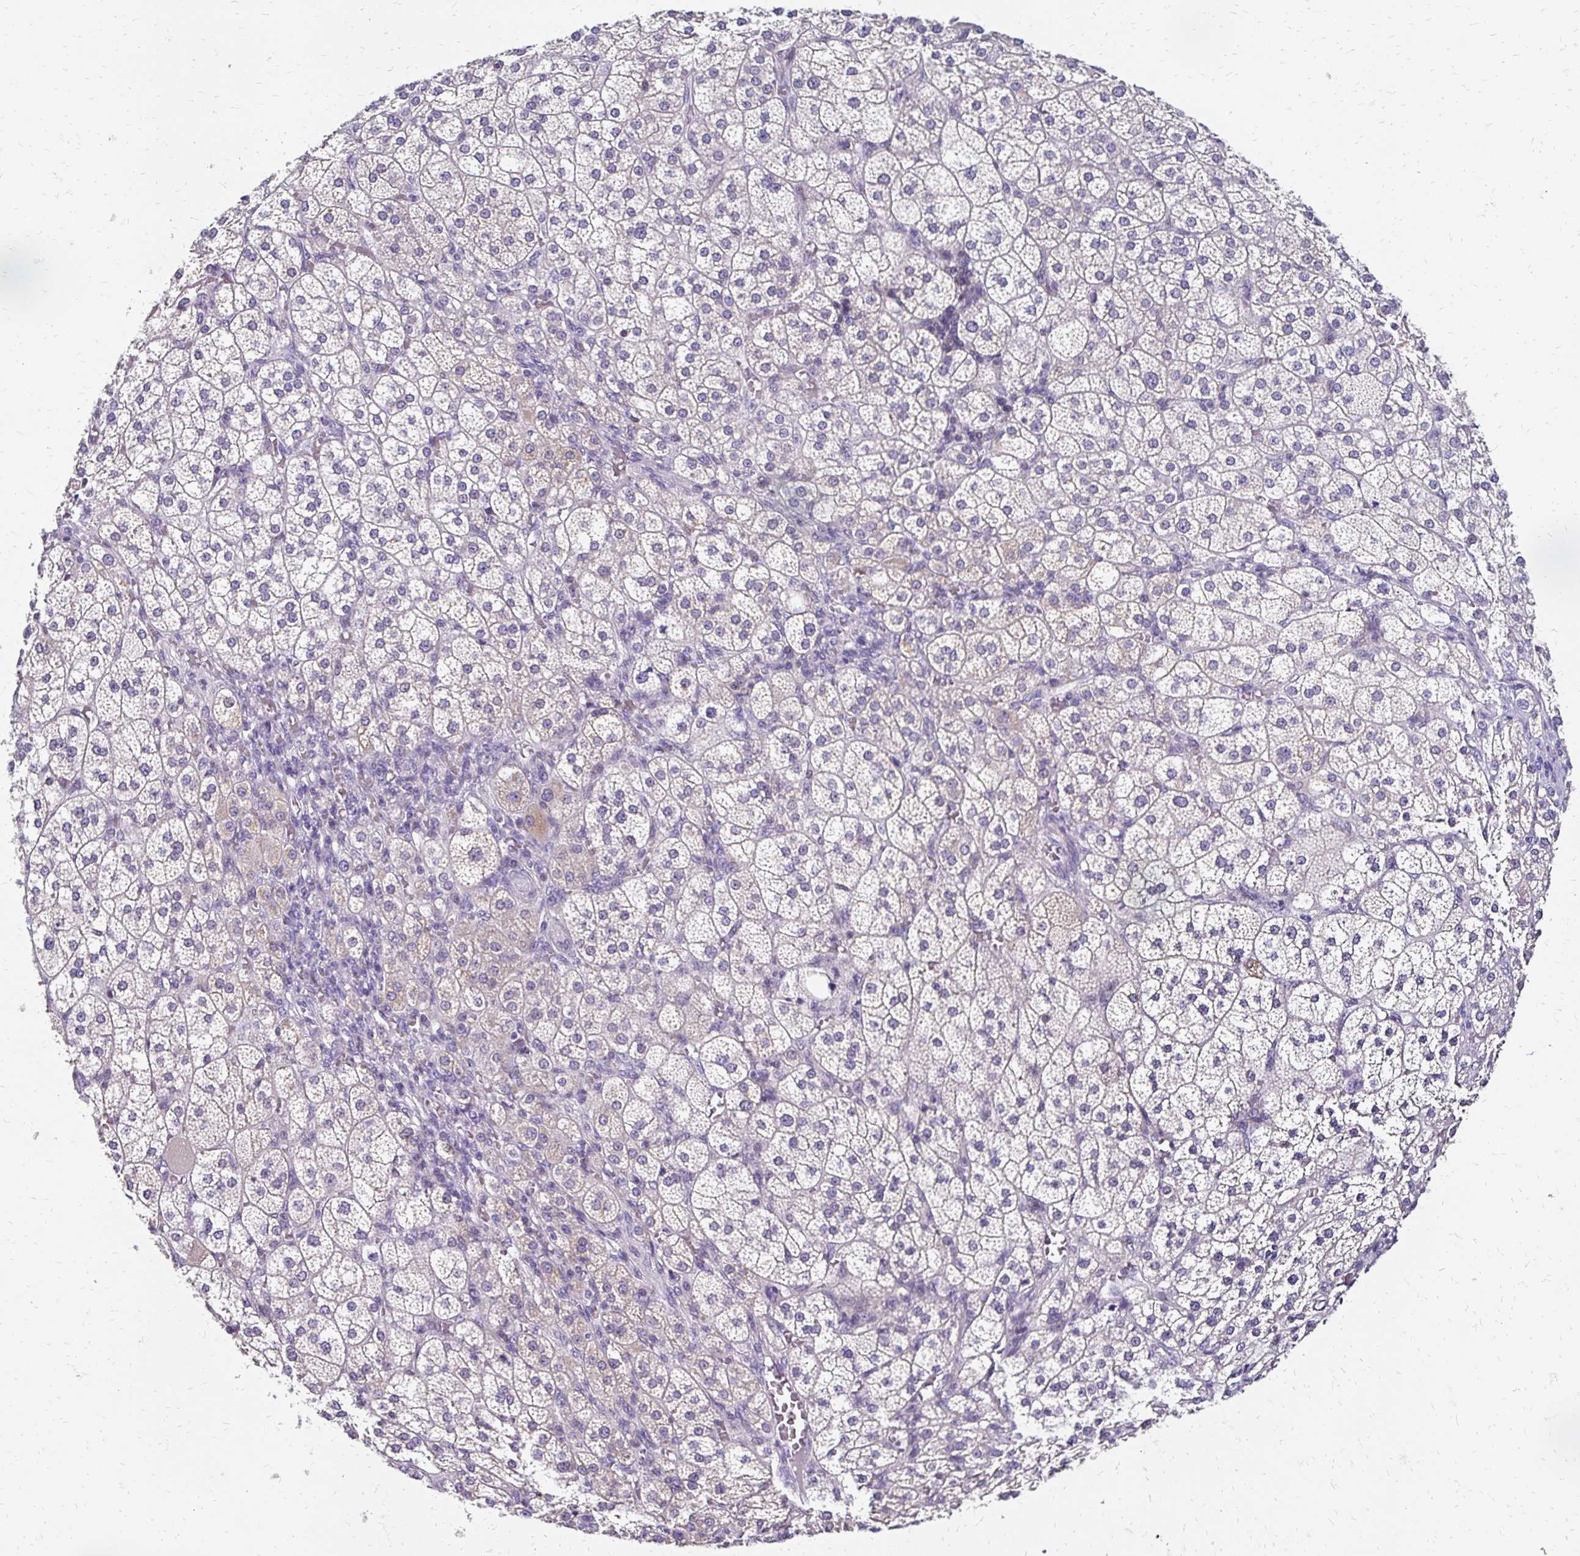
{"staining": {"intensity": "moderate", "quantity": "<25%", "location": "cytoplasmic/membranous"}, "tissue": "adrenal gland", "cell_type": "Glandular cells", "image_type": "normal", "snomed": [{"axis": "morphology", "description": "Normal tissue, NOS"}, {"axis": "topography", "description": "Adrenal gland"}], "caption": "The histopathology image exhibits staining of unremarkable adrenal gland, revealing moderate cytoplasmic/membranous protein expression (brown color) within glandular cells.", "gene": "DTNB", "patient": {"sex": "female", "age": 60}}